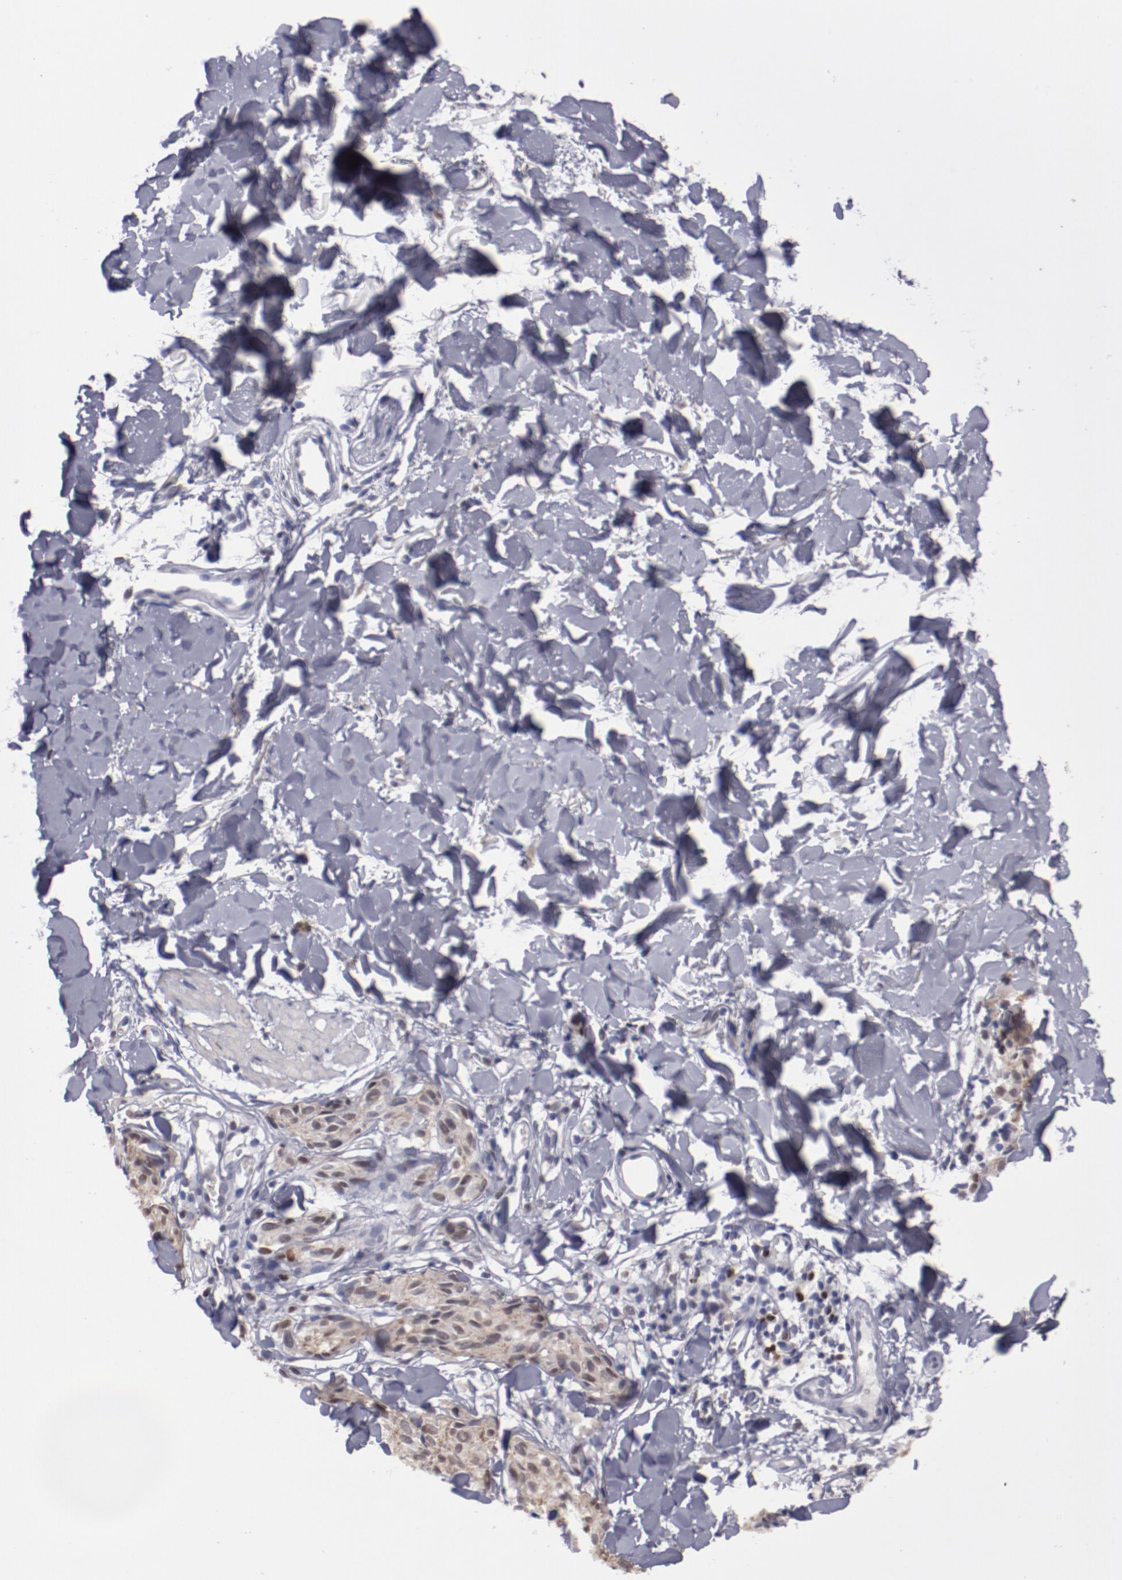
{"staining": {"intensity": "weak", "quantity": ">75%", "location": "cytoplasmic/membranous"}, "tissue": "melanoma", "cell_type": "Tumor cells", "image_type": "cancer", "snomed": [{"axis": "morphology", "description": "Malignant melanoma, Metastatic site"}, {"axis": "topography", "description": "Skin"}], "caption": "Melanoma stained with a protein marker exhibits weak staining in tumor cells.", "gene": "IRF4", "patient": {"sex": "female", "age": 66}}